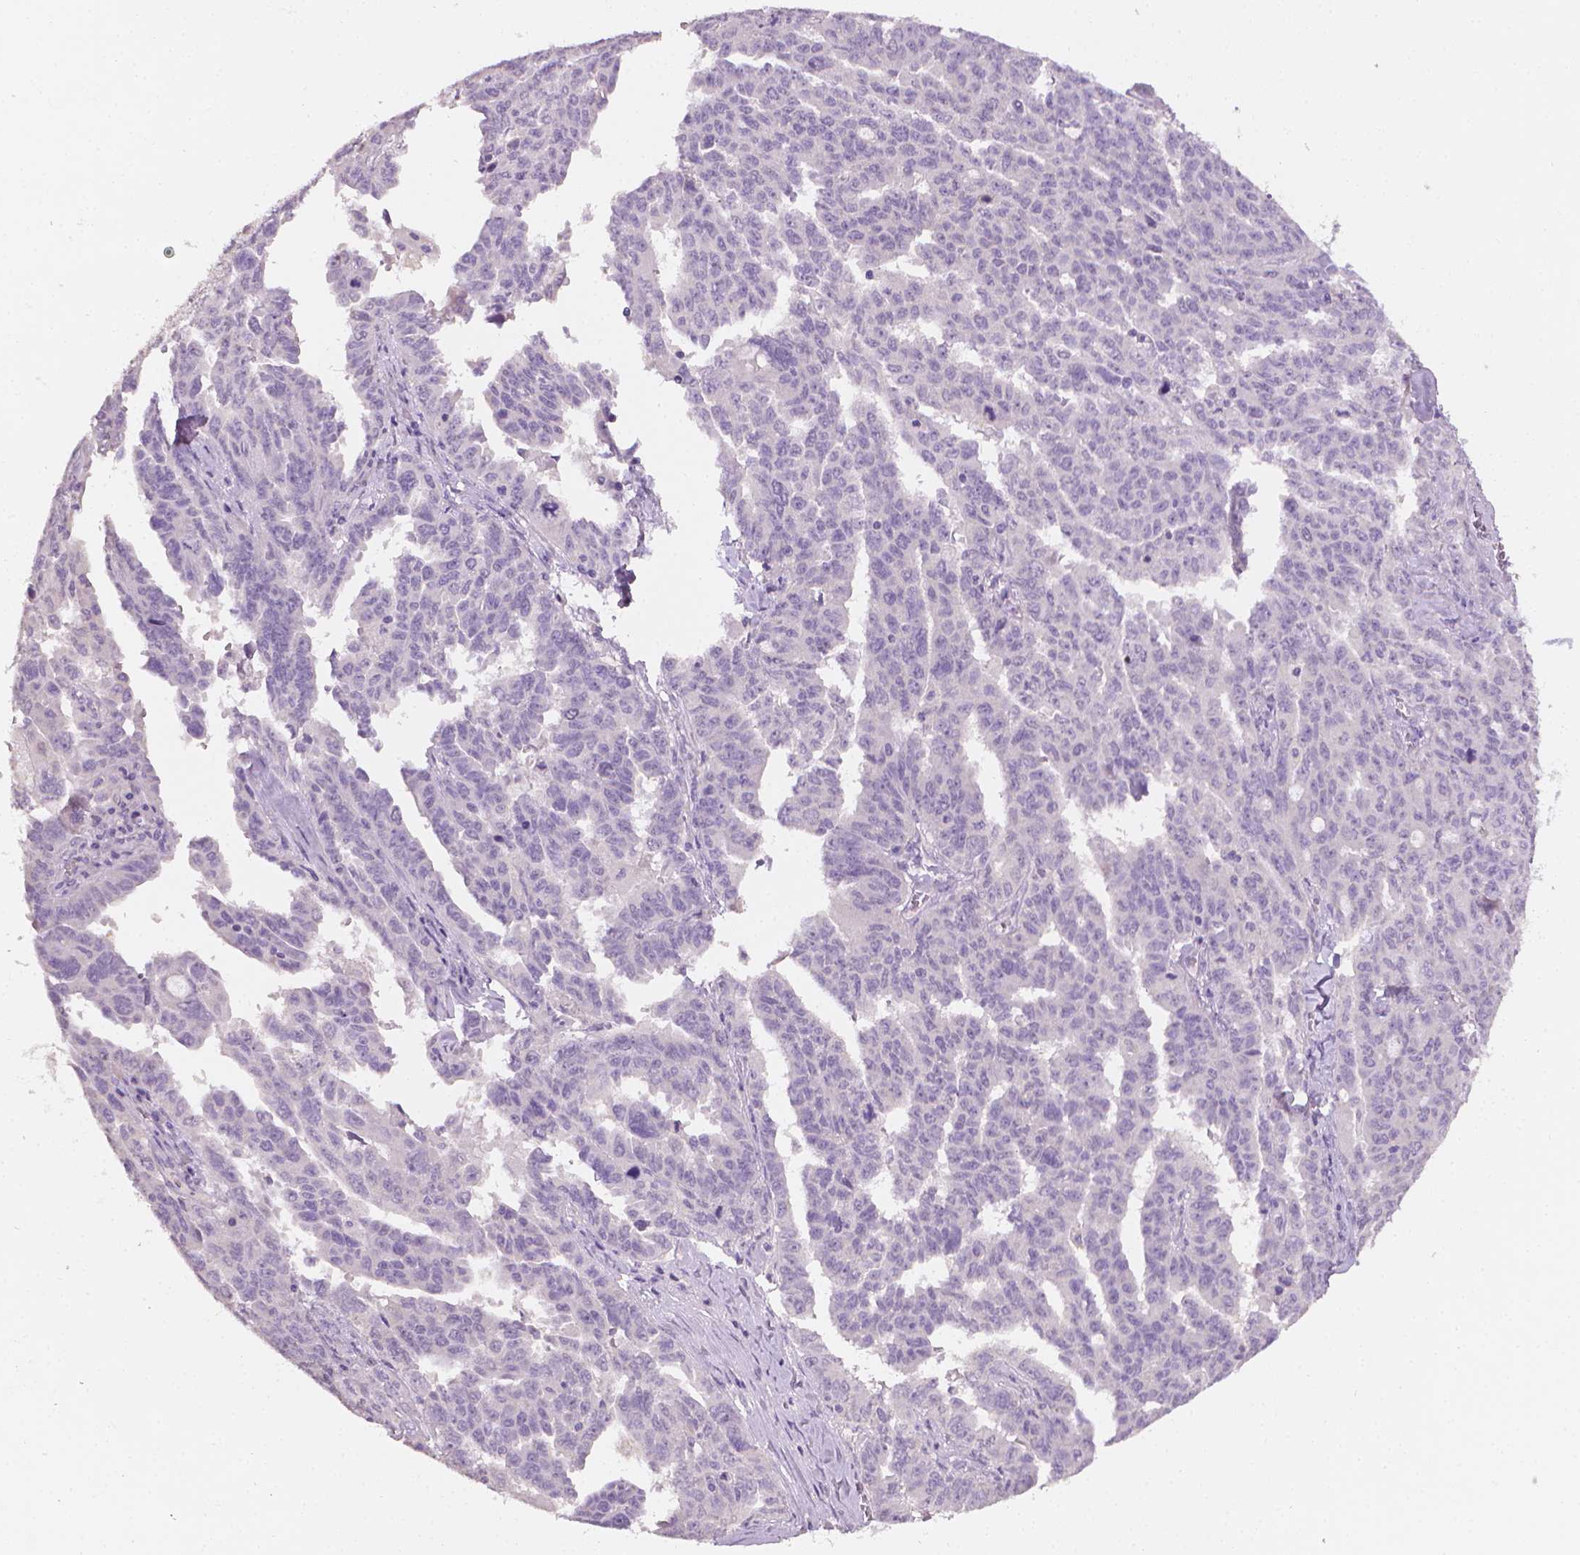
{"staining": {"intensity": "negative", "quantity": "none", "location": "none"}, "tissue": "ovarian cancer", "cell_type": "Tumor cells", "image_type": "cancer", "snomed": [{"axis": "morphology", "description": "Adenocarcinoma, NOS"}, {"axis": "morphology", "description": "Carcinoma, endometroid"}, {"axis": "topography", "description": "Ovary"}], "caption": "The histopathology image displays no staining of tumor cells in ovarian cancer.", "gene": "FASN", "patient": {"sex": "female", "age": 72}}